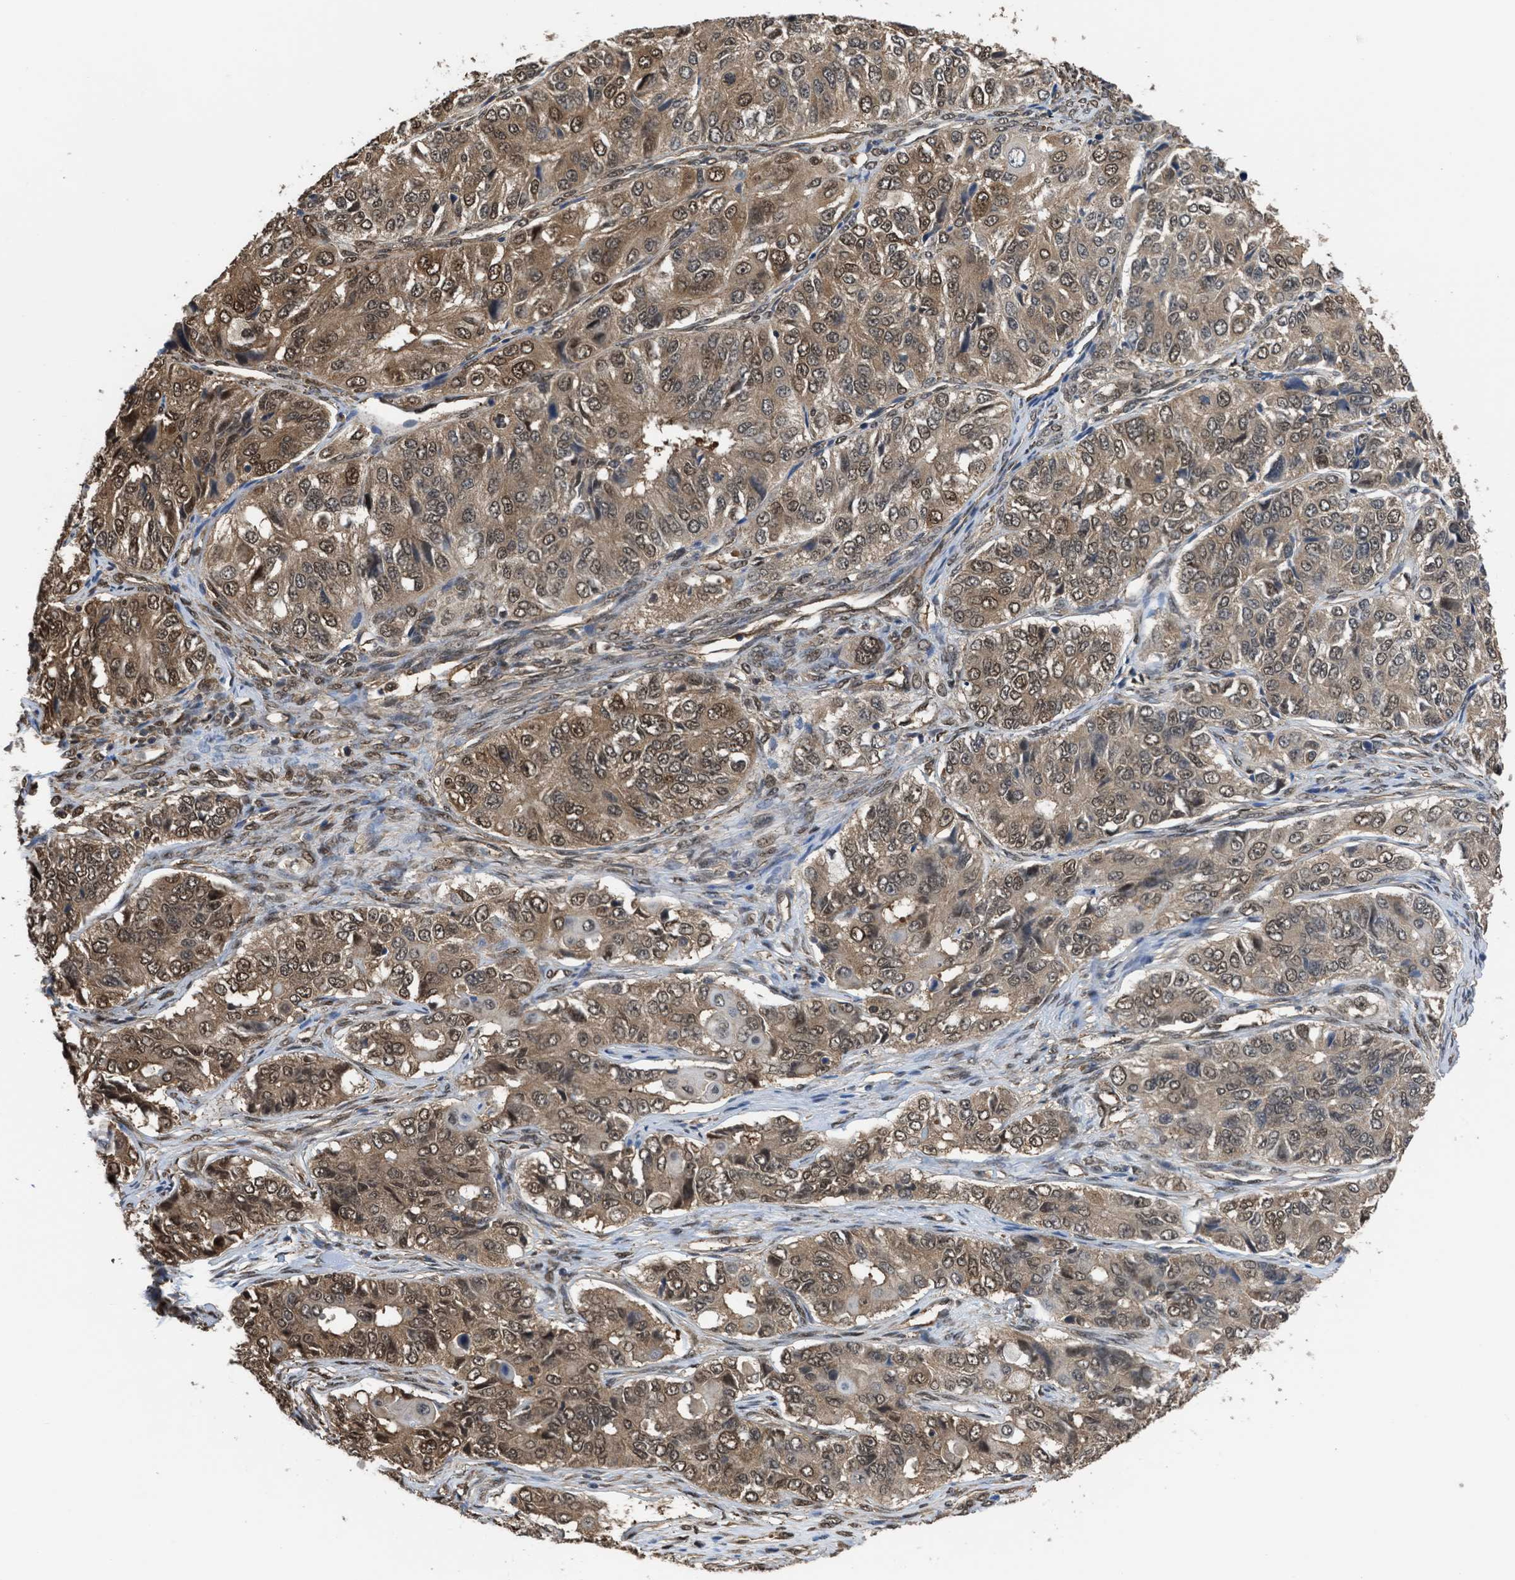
{"staining": {"intensity": "moderate", "quantity": ">75%", "location": "cytoplasmic/membranous,nuclear"}, "tissue": "ovarian cancer", "cell_type": "Tumor cells", "image_type": "cancer", "snomed": [{"axis": "morphology", "description": "Carcinoma, endometroid"}, {"axis": "topography", "description": "Ovary"}], "caption": "Endometroid carcinoma (ovarian) stained for a protein (brown) reveals moderate cytoplasmic/membranous and nuclear positive staining in approximately >75% of tumor cells.", "gene": "YWHAG", "patient": {"sex": "female", "age": 51}}